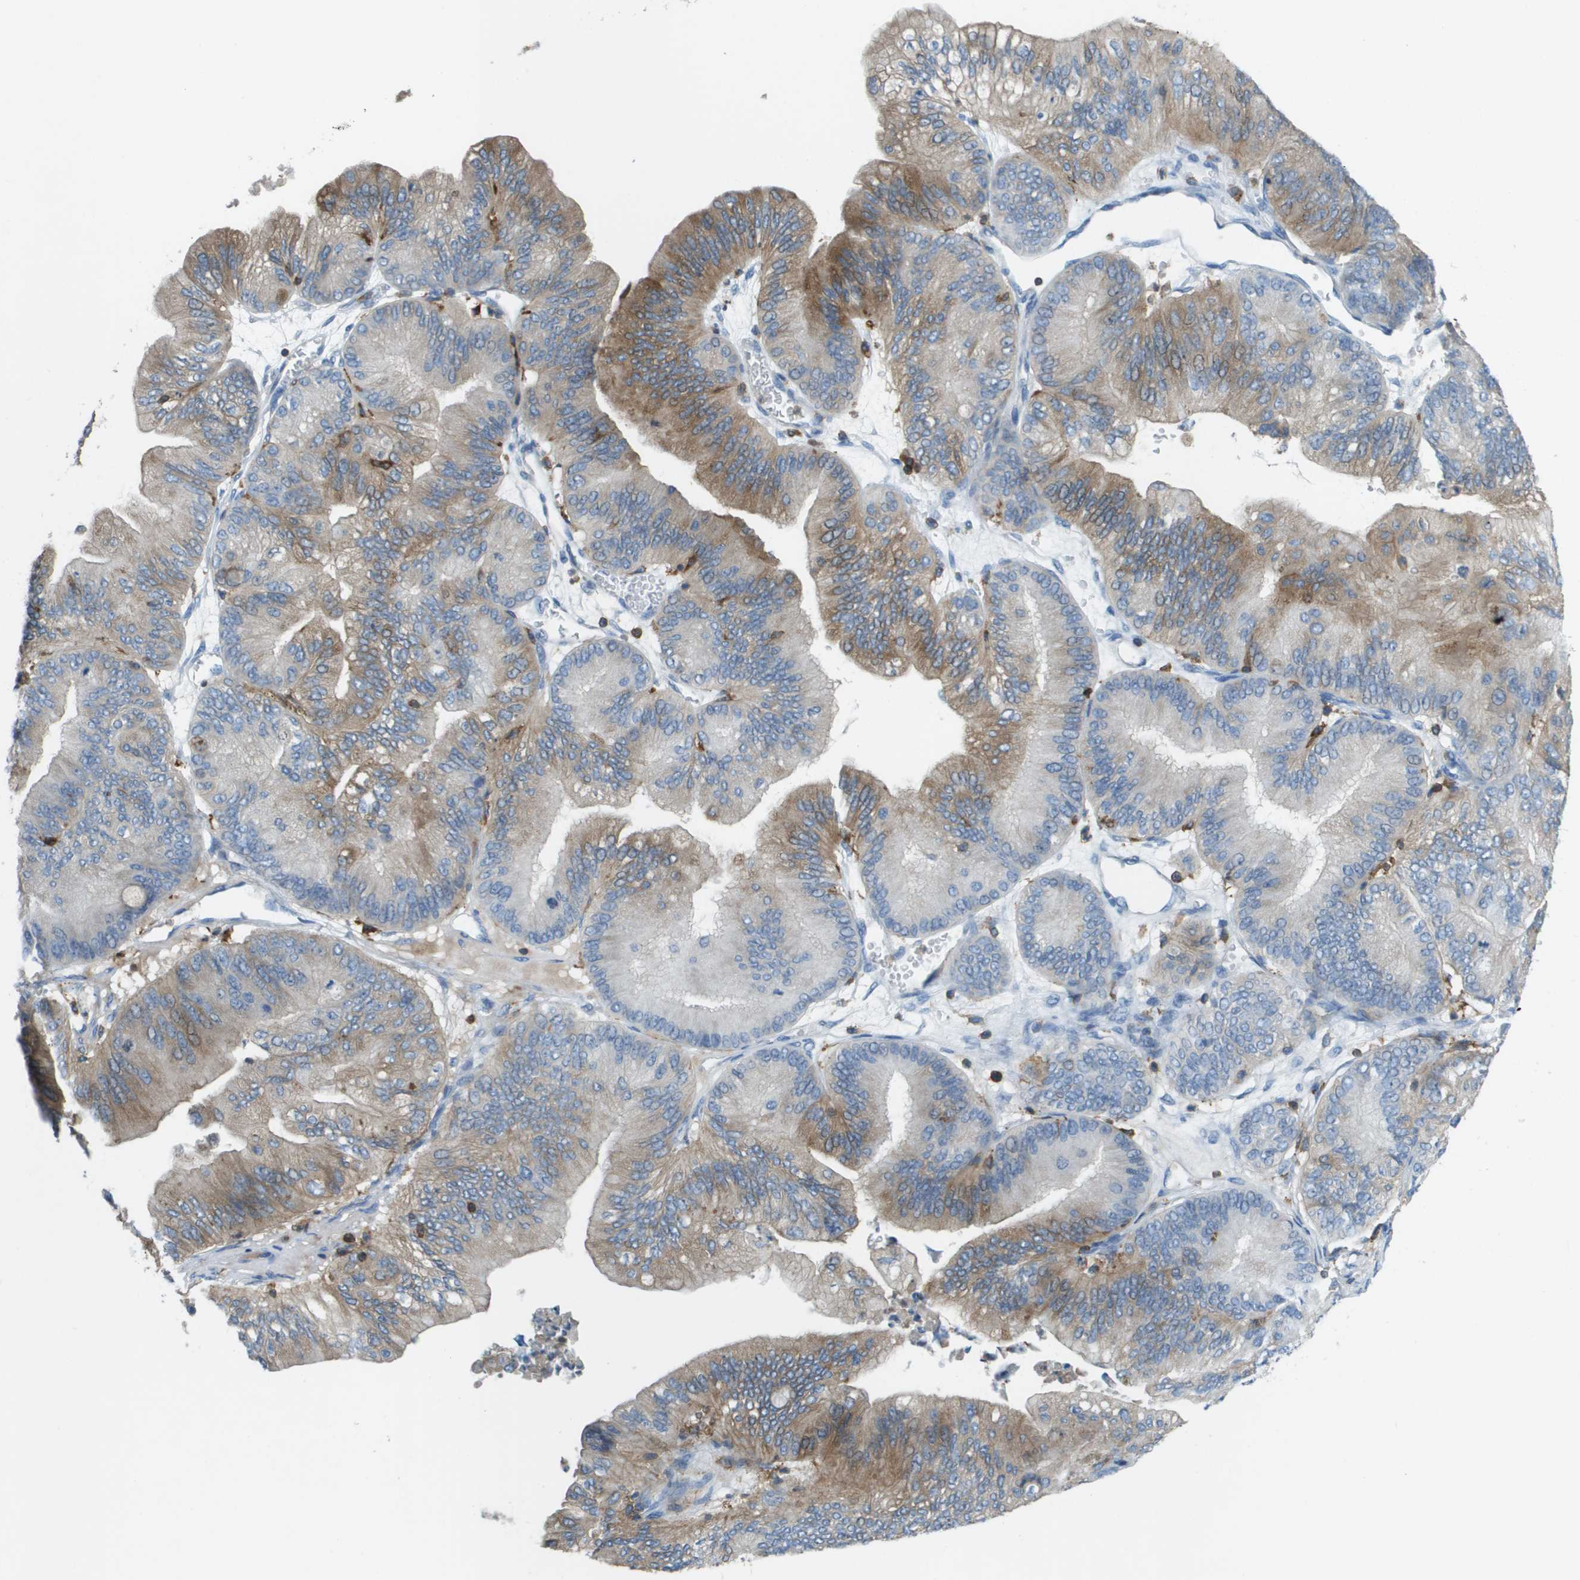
{"staining": {"intensity": "moderate", "quantity": "25%-75%", "location": "cytoplasmic/membranous"}, "tissue": "ovarian cancer", "cell_type": "Tumor cells", "image_type": "cancer", "snomed": [{"axis": "morphology", "description": "Cystadenocarcinoma, mucinous, NOS"}, {"axis": "topography", "description": "Ovary"}], "caption": "This histopathology image demonstrates immunohistochemistry (IHC) staining of ovarian cancer (mucinous cystadenocarcinoma), with medium moderate cytoplasmic/membranous staining in approximately 25%-75% of tumor cells.", "gene": "APBB1IP", "patient": {"sex": "female", "age": 61}}